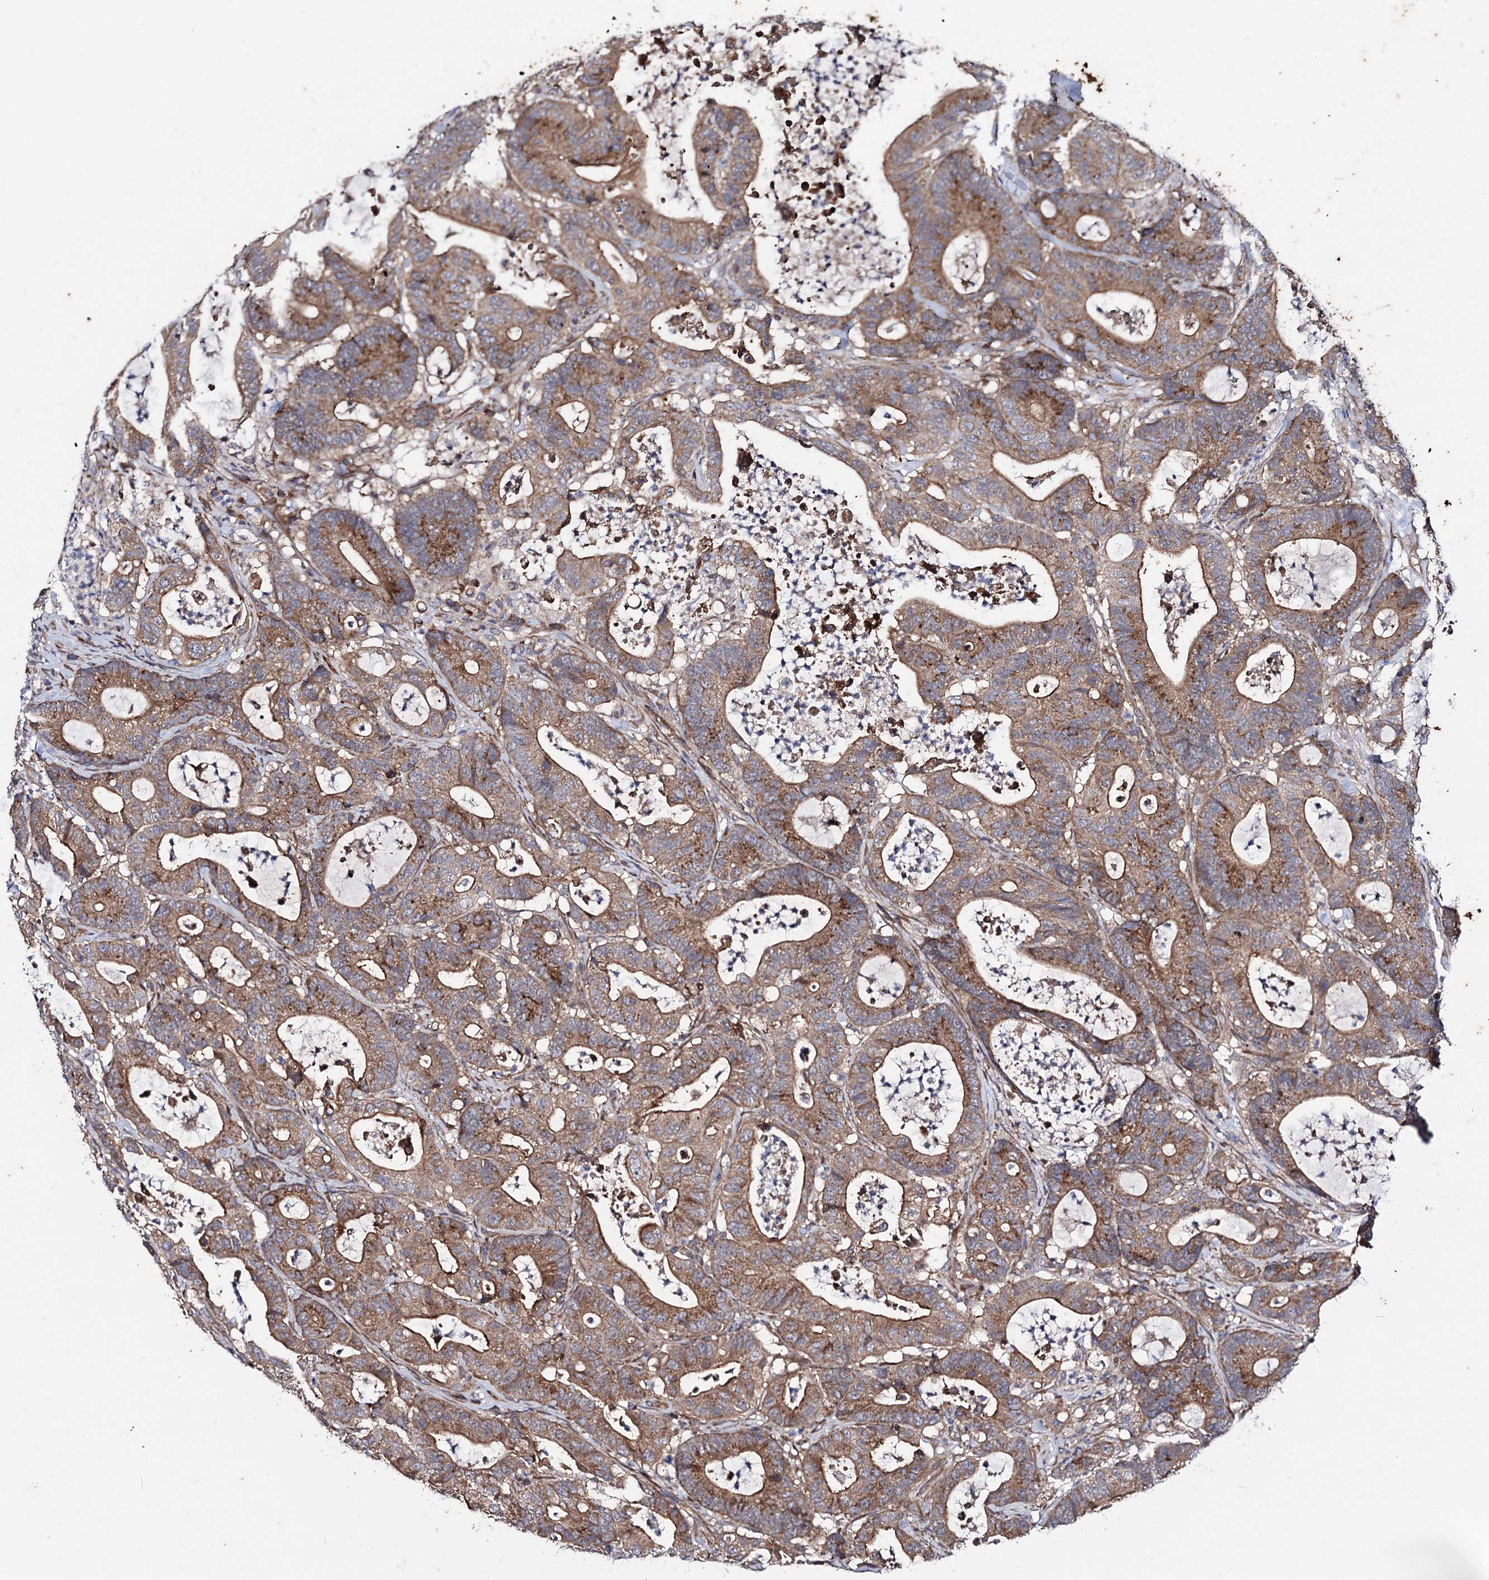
{"staining": {"intensity": "moderate", "quantity": ">75%", "location": "cytoplasmic/membranous"}, "tissue": "colorectal cancer", "cell_type": "Tumor cells", "image_type": "cancer", "snomed": [{"axis": "morphology", "description": "Adenocarcinoma, NOS"}, {"axis": "topography", "description": "Colon"}], "caption": "Colorectal adenocarcinoma stained with a brown dye shows moderate cytoplasmic/membranous positive staining in about >75% of tumor cells.", "gene": "DYDC1", "patient": {"sex": "female", "age": 84}}